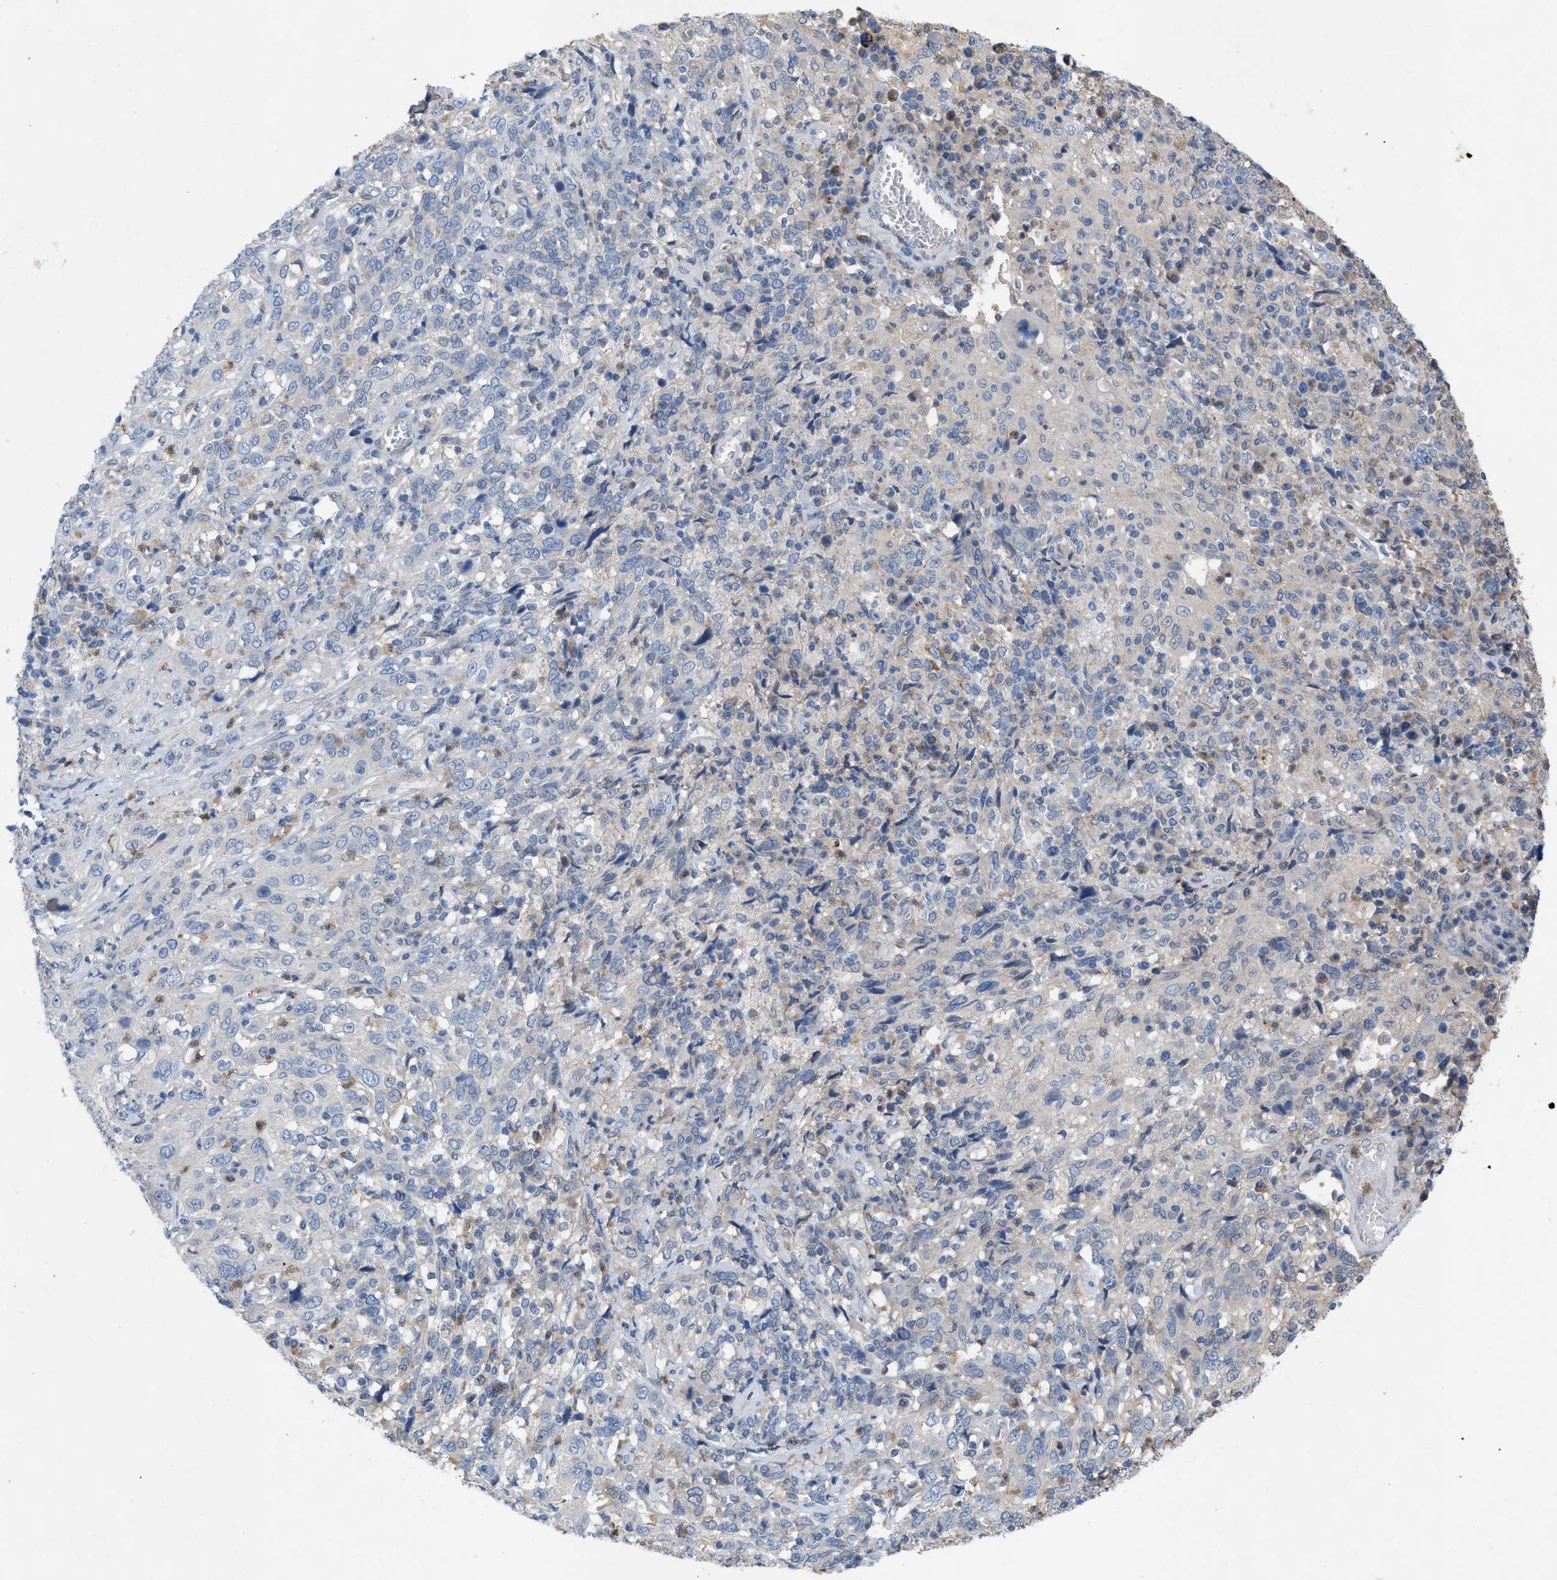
{"staining": {"intensity": "negative", "quantity": "none", "location": "none"}, "tissue": "cervical cancer", "cell_type": "Tumor cells", "image_type": "cancer", "snomed": [{"axis": "morphology", "description": "Squamous cell carcinoma, NOS"}, {"axis": "topography", "description": "Cervix"}], "caption": "Immunohistochemistry (IHC) of human cervical cancer (squamous cell carcinoma) reveals no positivity in tumor cells.", "gene": "PLPPR5", "patient": {"sex": "female", "age": 46}}